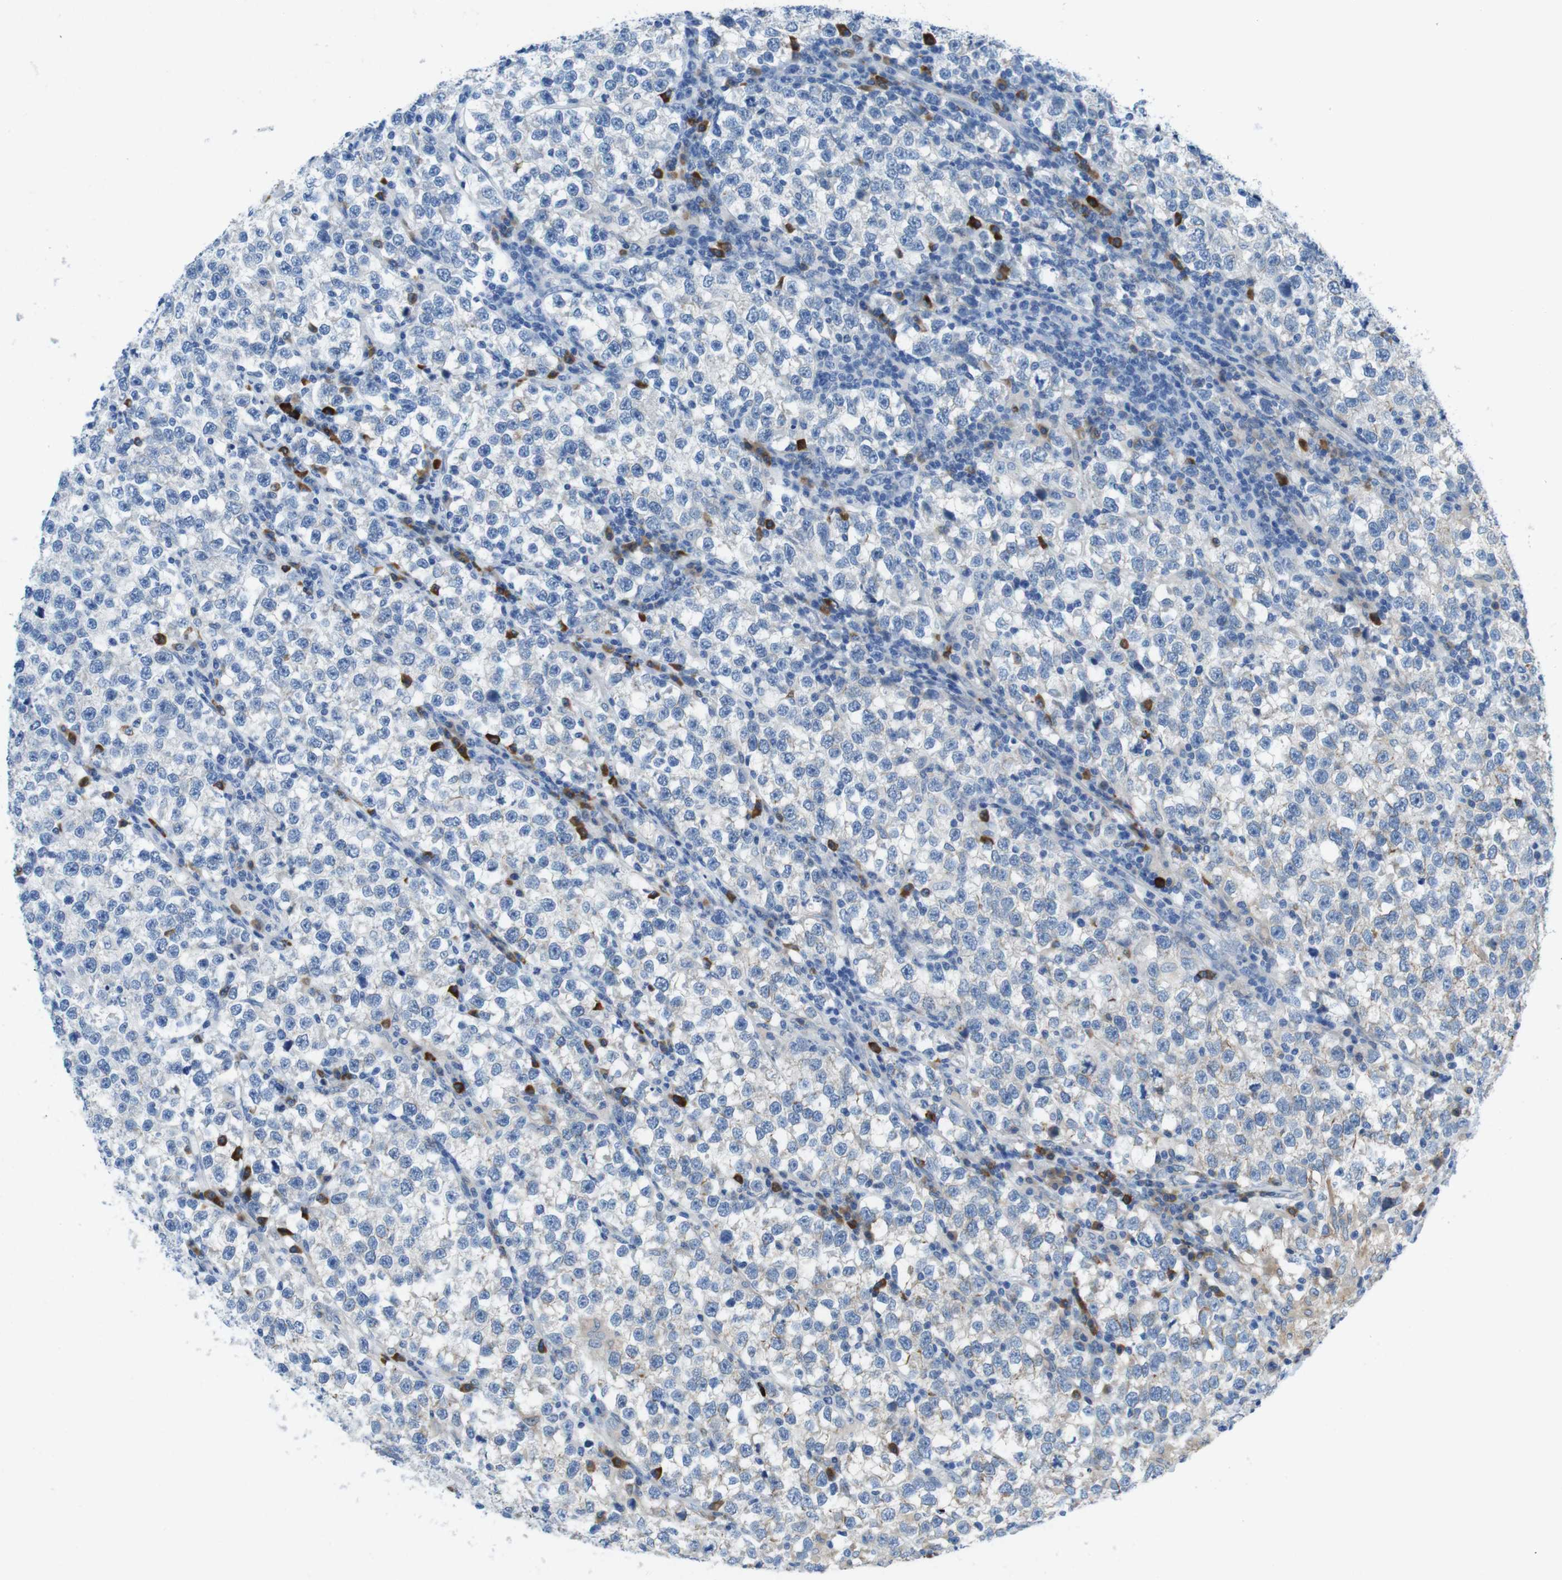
{"staining": {"intensity": "negative", "quantity": "none", "location": "none"}, "tissue": "testis cancer", "cell_type": "Tumor cells", "image_type": "cancer", "snomed": [{"axis": "morphology", "description": "Normal tissue, NOS"}, {"axis": "morphology", "description": "Seminoma, NOS"}, {"axis": "topography", "description": "Testis"}], "caption": "This photomicrograph is of testis cancer (seminoma) stained with IHC to label a protein in brown with the nuclei are counter-stained blue. There is no positivity in tumor cells.", "gene": "CLMN", "patient": {"sex": "male", "age": 43}}